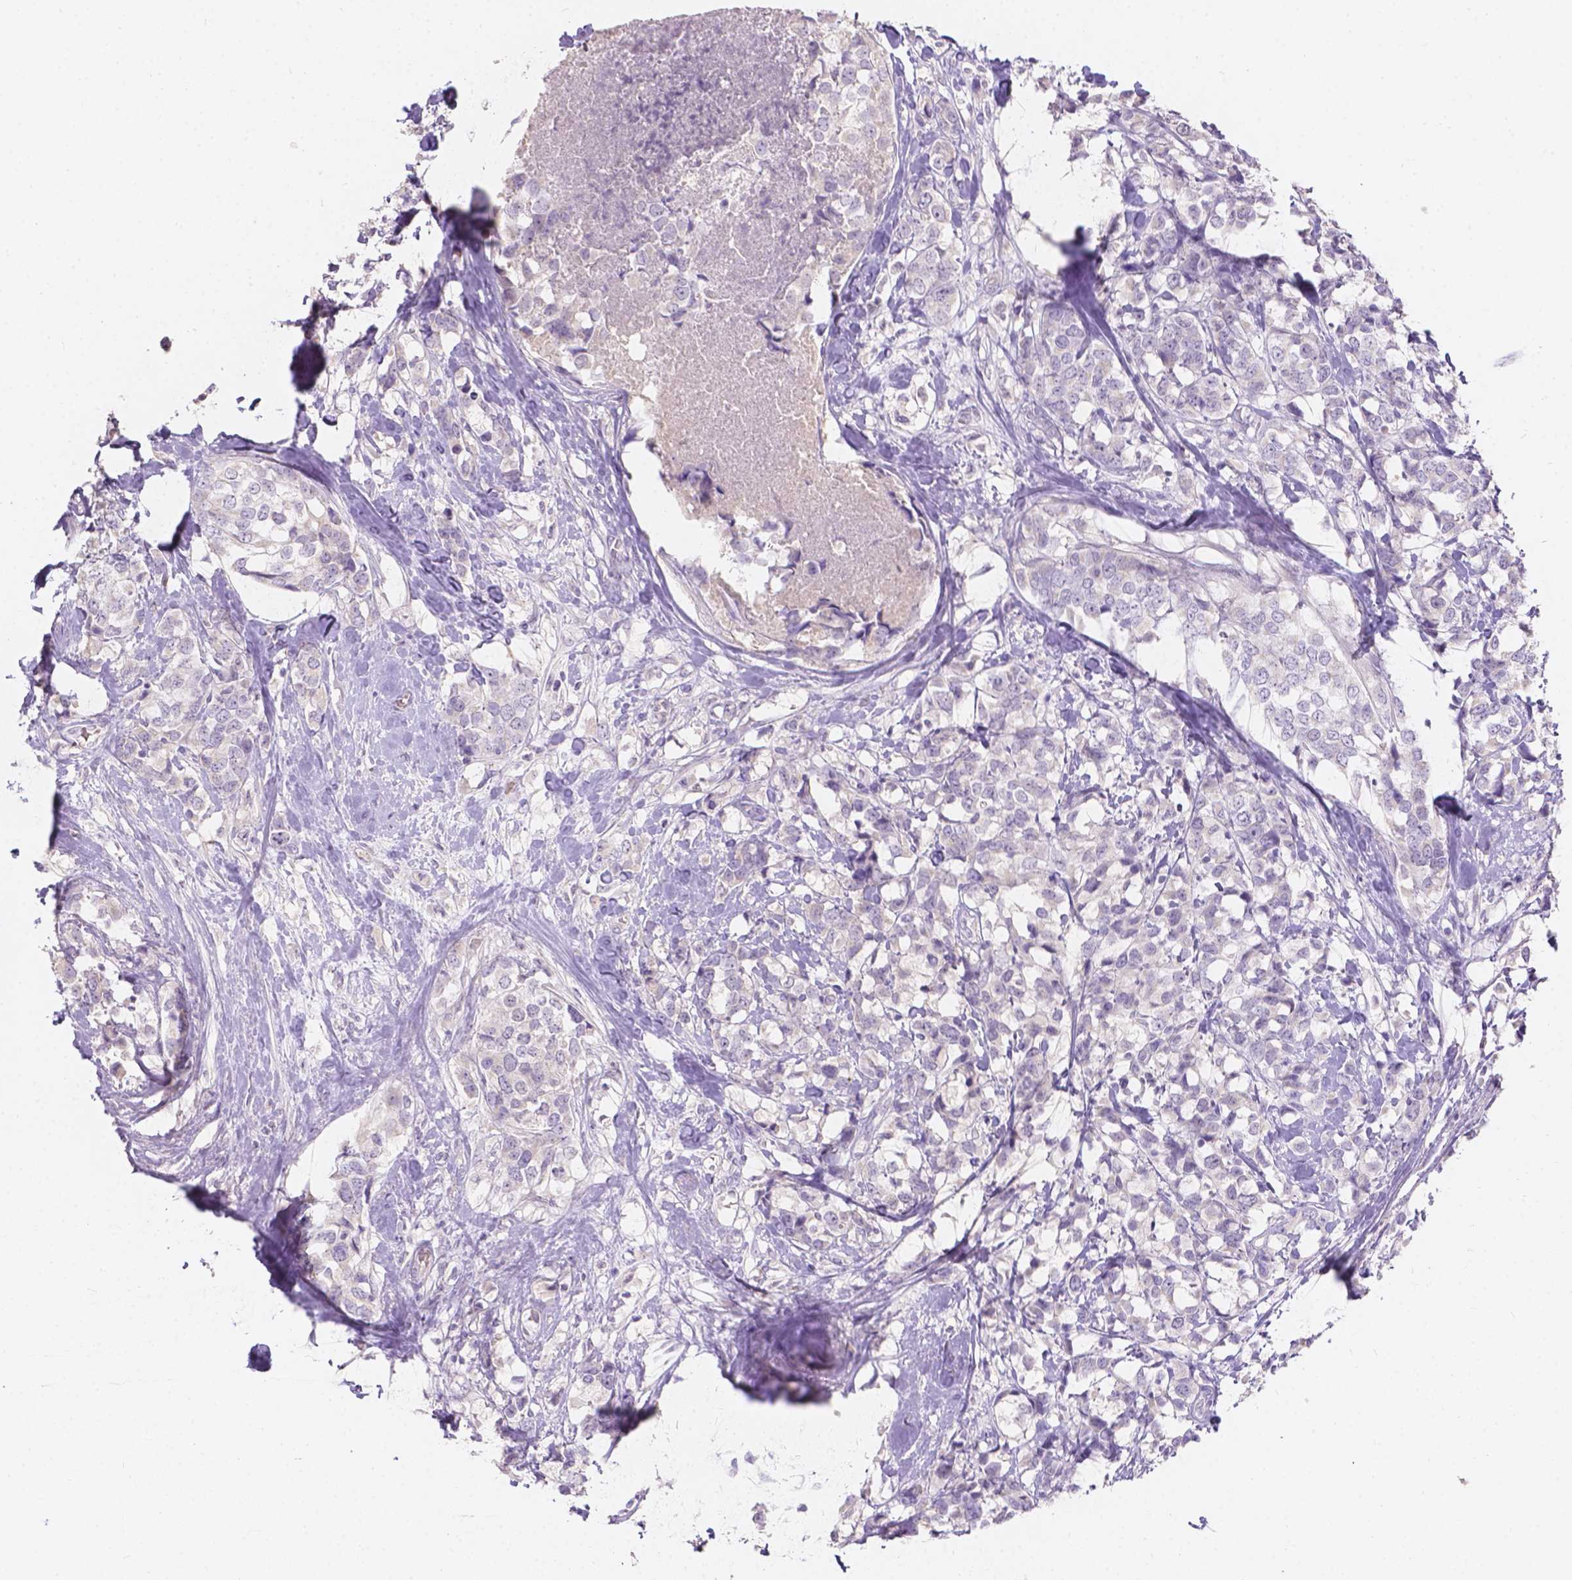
{"staining": {"intensity": "negative", "quantity": "none", "location": "none"}, "tissue": "breast cancer", "cell_type": "Tumor cells", "image_type": "cancer", "snomed": [{"axis": "morphology", "description": "Lobular carcinoma"}, {"axis": "topography", "description": "Breast"}], "caption": "This is a photomicrograph of IHC staining of breast lobular carcinoma, which shows no expression in tumor cells.", "gene": "DCAF4L1", "patient": {"sex": "female", "age": 59}}